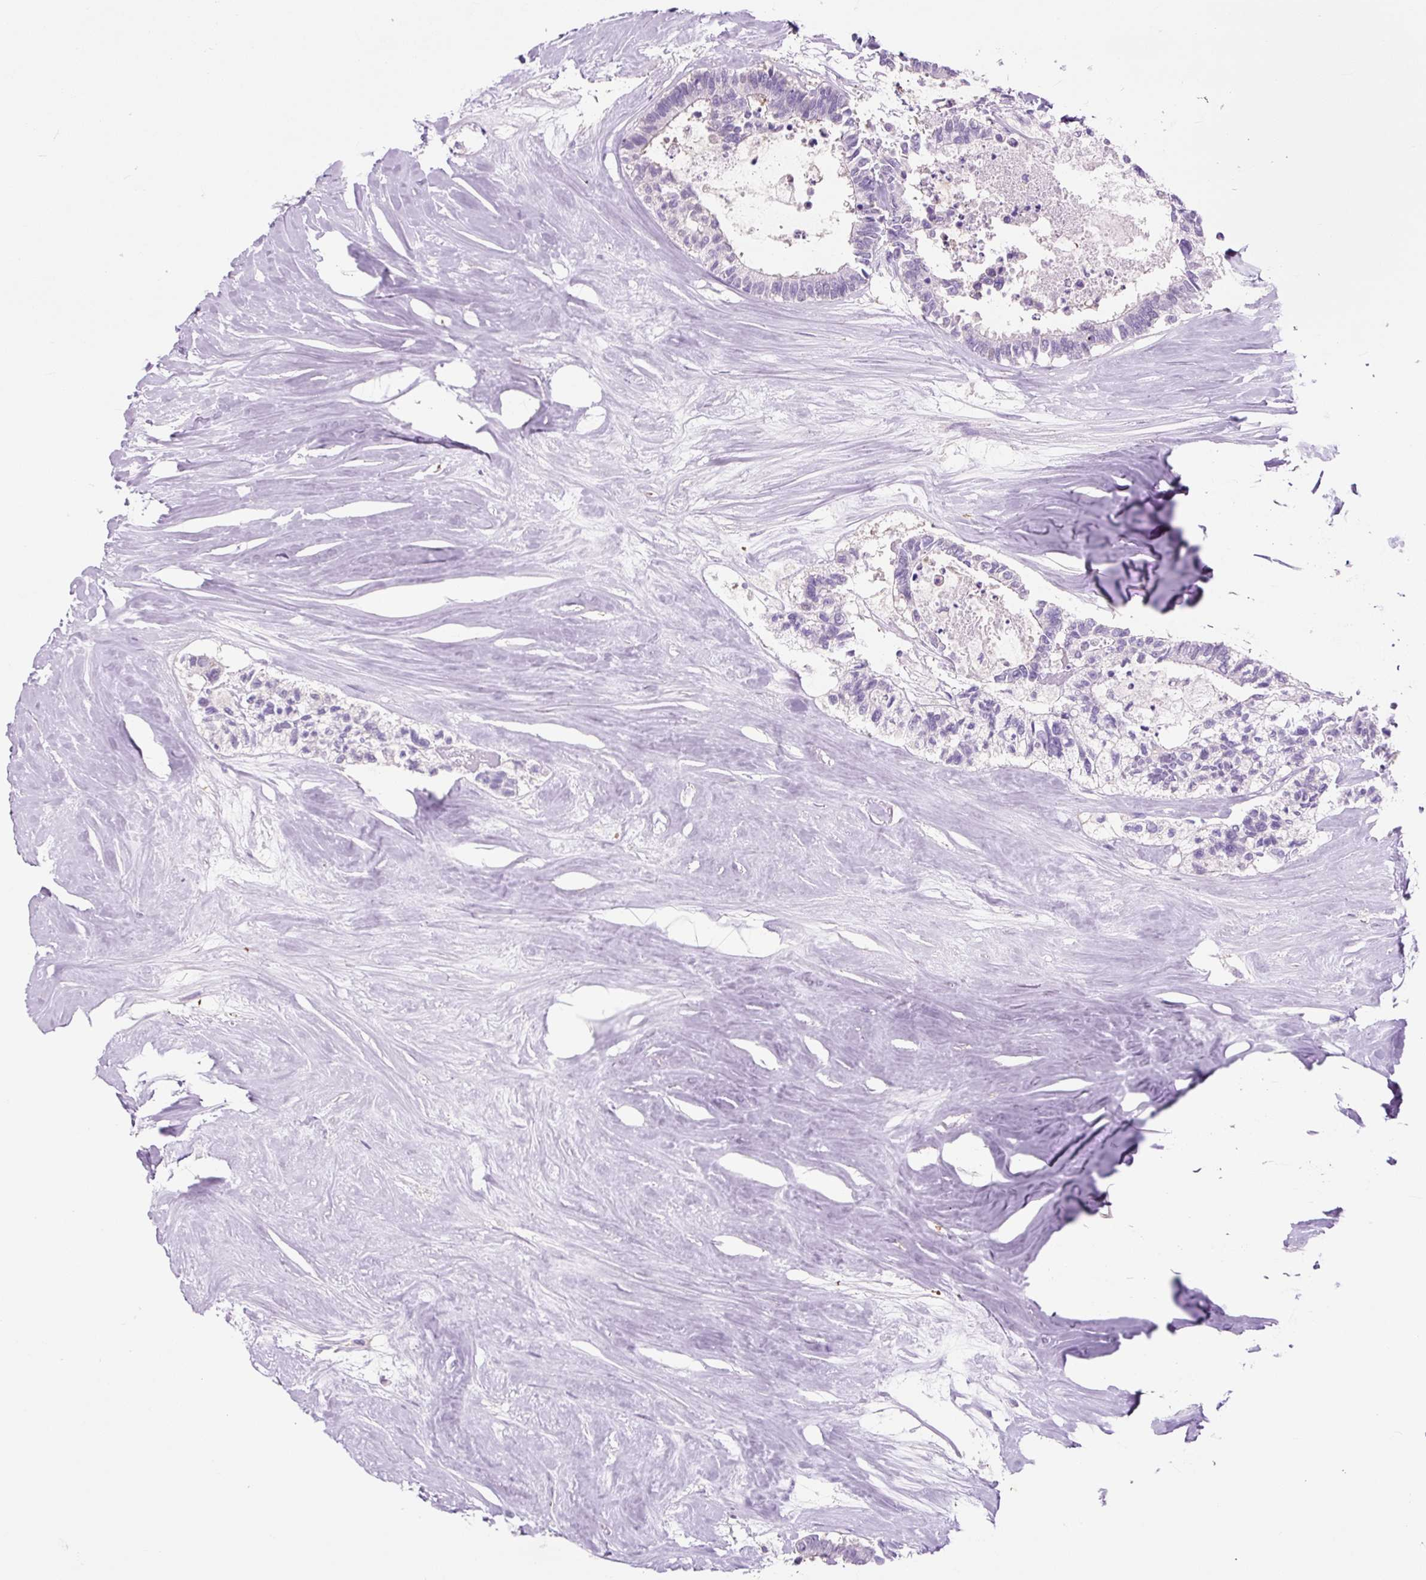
{"staining": {"intensity": "negative", "quantity": "none", "location": "none"}, "tissue": "colorectal cancer", "cell_type": "Tumor cells", "image_type": "cancer", "snomed": [{"axis": "morphology", "description": "Adenocarcinoma, NOS"}, {"axis": "topography", "description": "Colon"}, {"axis": "topography", "description": "Rectum"}], "caption": "IHC of colorectal adenocarcinoma displays no positivity in tumor cells. The staining is performed using DAB brown chromogen with nuclei counter-stained in using hematoxylin.", "gene": "OR10A7", "patient": {"sex": "male", "age": 57}}